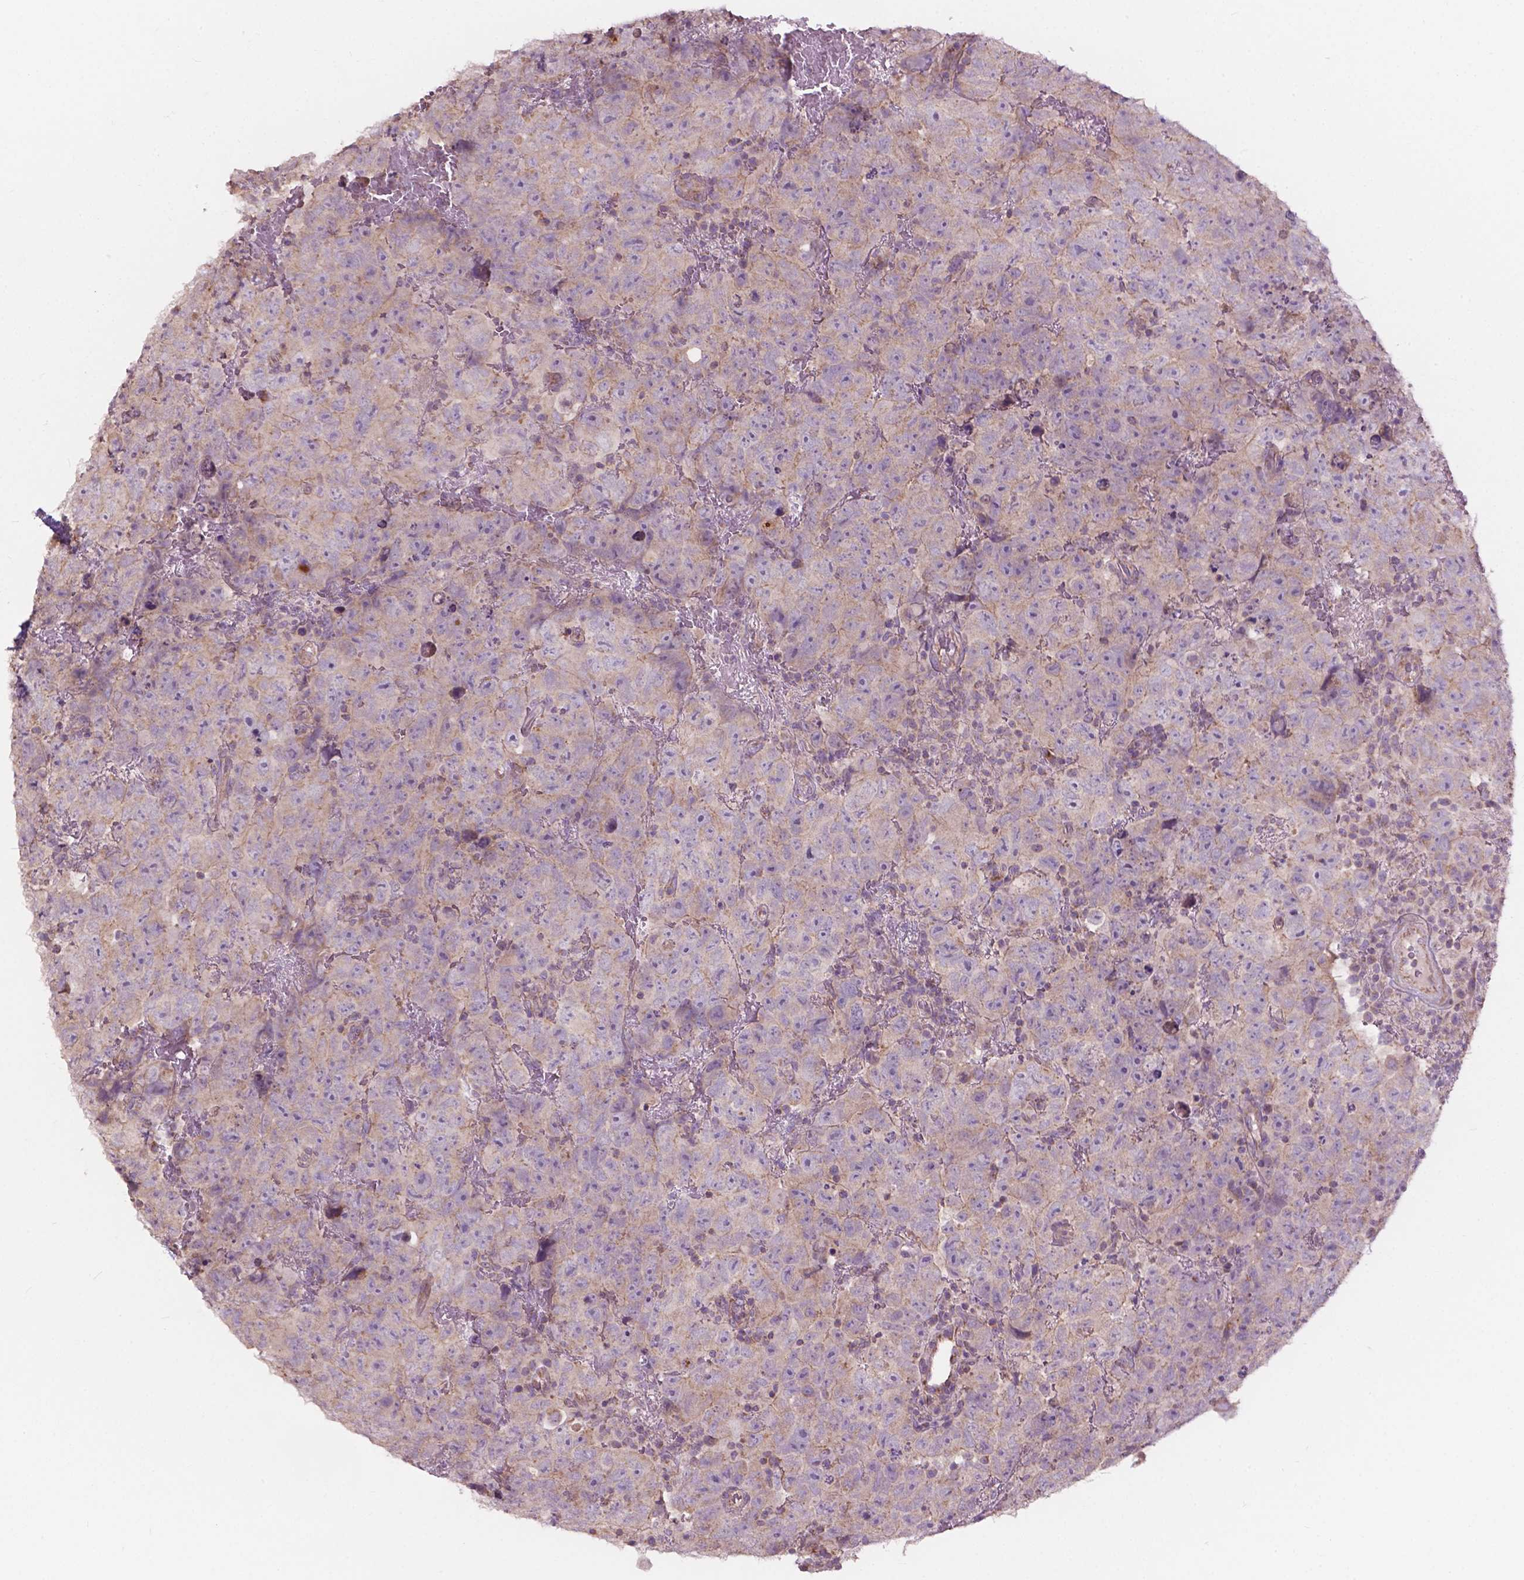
{"staining": {"intensity": "negative", "quantity": "none", "location": "none"}, "tissue": "testis cancer", "cell_type": "Tumor cells", "image_type": "cancer", "snomed": [{"axis": "morphology", "description": "Carcinoma, Embryonal, NOS"}, {"axis": "topography", "description": "Testis"}], "caption": "Histopathology image shows no significant protein positivity in tumor cells of embryonal carcinoma (testis).", "gene": "NDUFA10", "patient": {"sex": "male", "age": 24}}